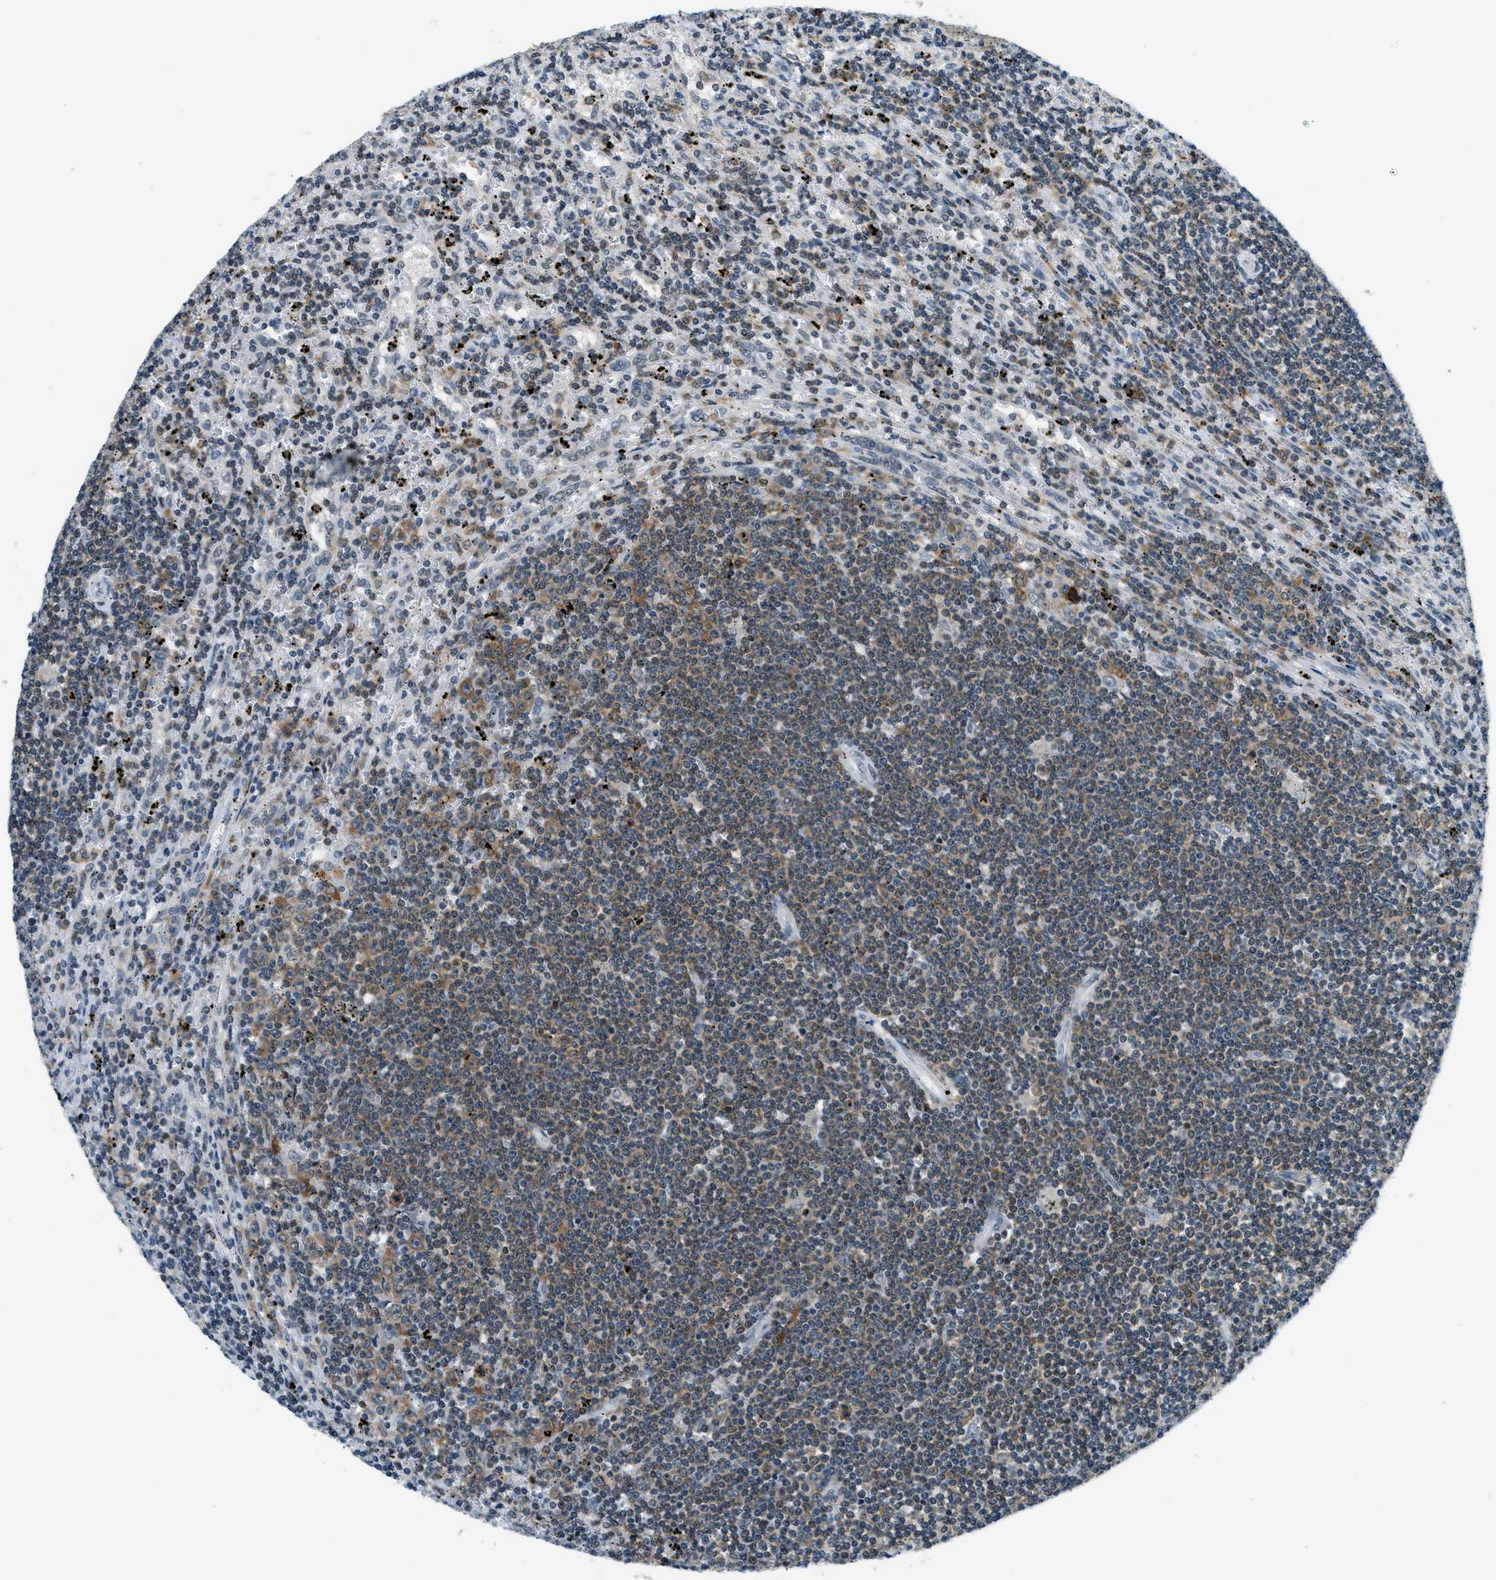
{"staining": {"intensity": "moderate", "quantity": "<25%", "location": "cytoplasmic/membranous"}, "tissue": "lymphoma", "cell_type": "Tumor cells", "image_type": "cancer", "snomed": [{"axis": "morphology", "description": "Malignant lymphoma, non-Hodgkin's type, Low grade"}, {"axis": "topography", "description": "Spleen"}], "caption": "Lymphoma stained with a protein marker shows moderate staining in tumor cells.", "gene": "RAB11FIP1", "patient": {"sex": "male", "age": 76}}